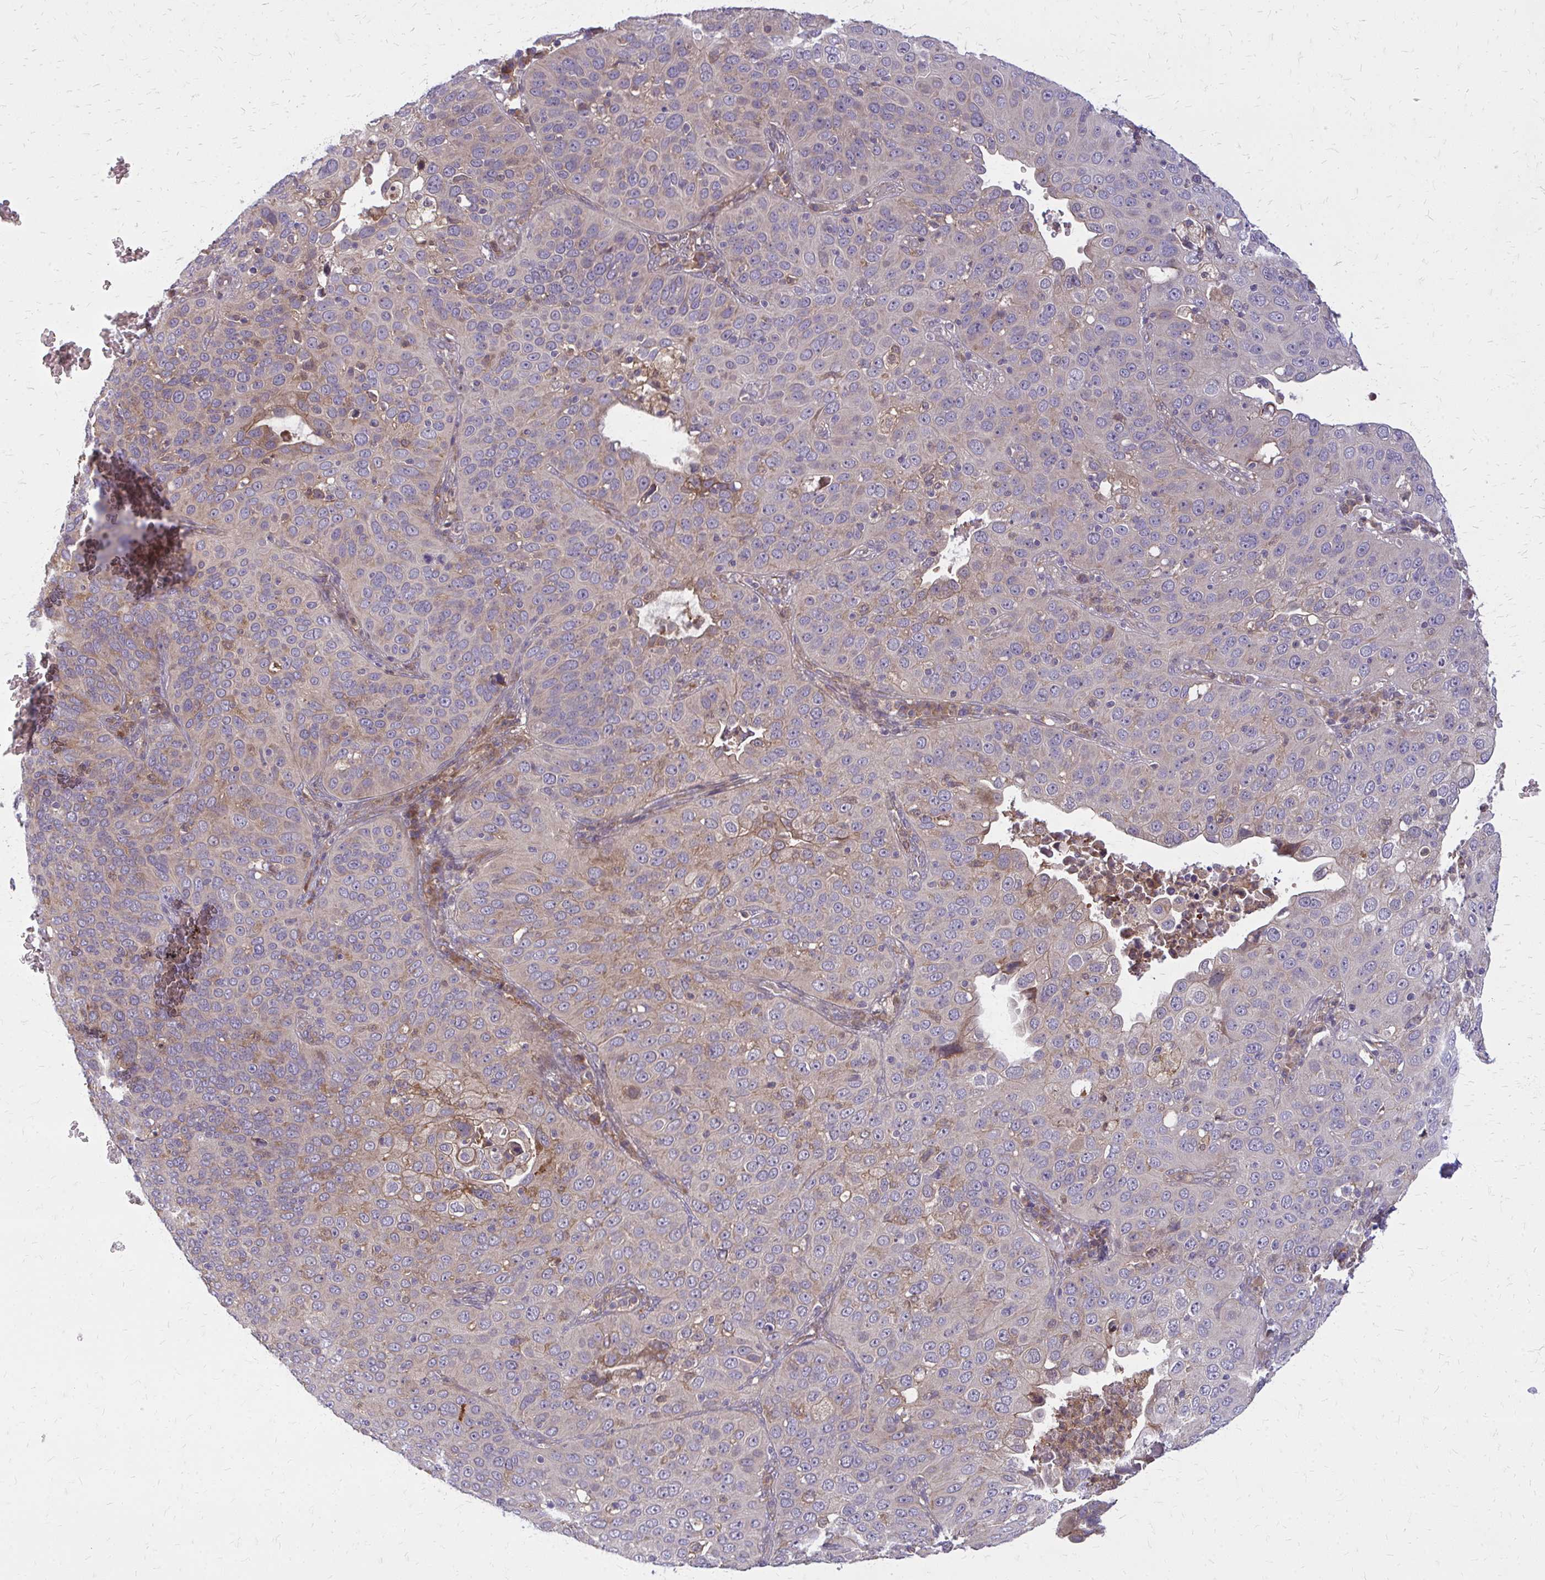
{"staining": {"intensity": "weak", "quantity": "25%-75%", "location": "cytoplasmic/membranous"}, "tissue": "cervical cancer", "cell_type": "Tumor cells", "image_type": "cancer", "snomed": [{"axis": "morphology", "description": "Squamous cell carcinoma, NOS"}, {"axis": "topography", "description": "Cervix"}], "caption": "Protein staining of cervical cancer tissue demonstrates weak cytoplasmic/membranous staining in approximately 25%-75% of tumor cells.", "gene": "OXNAD1", "patient": {"sex": "female", "age": 36}}